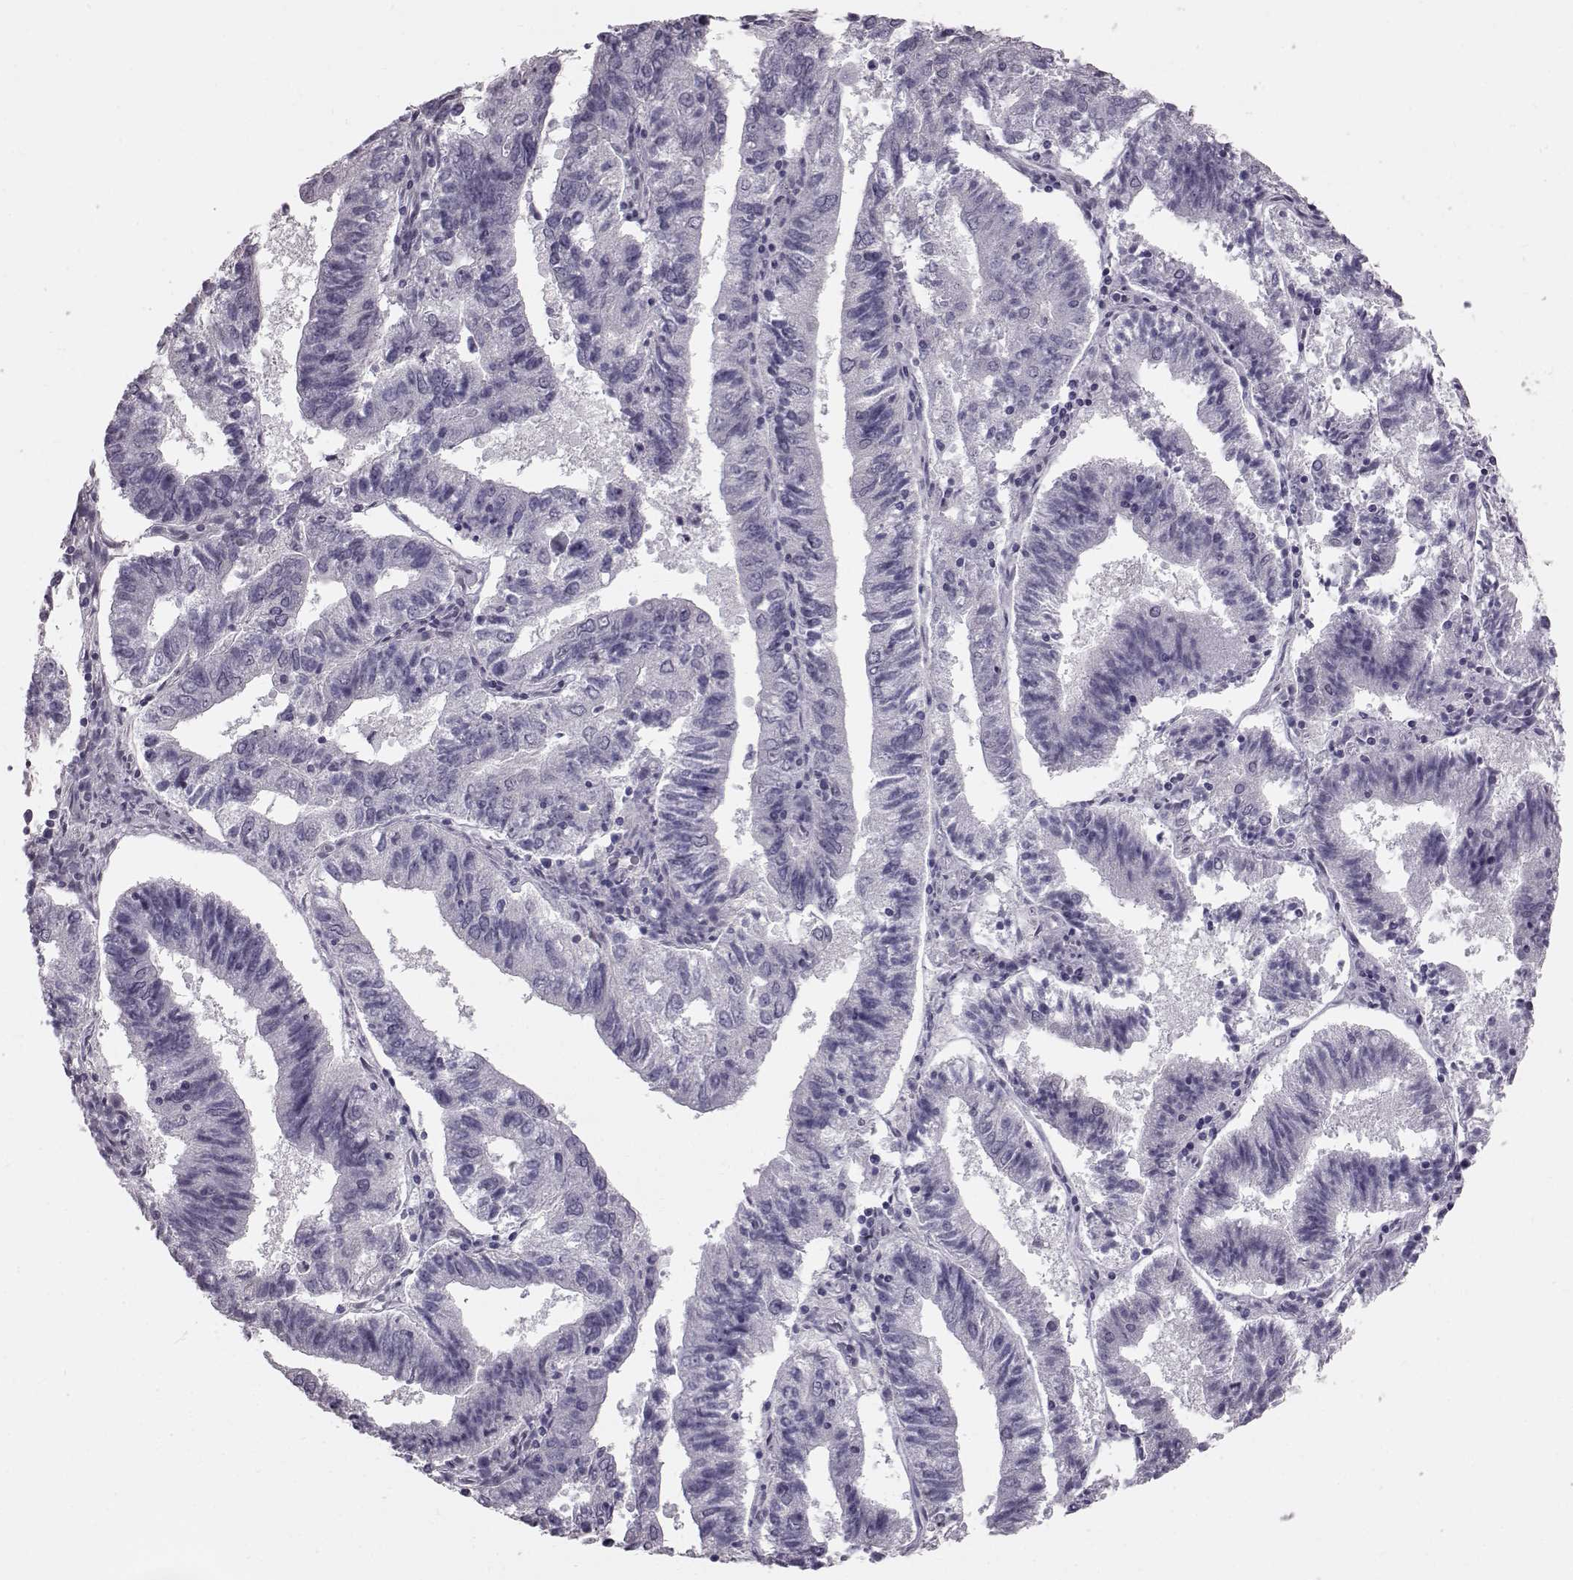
{"staining": {"intensity": "negative", "quantity": "none", "location": "none"}, "tissue": "endometrial cancer", "cell_type": "Tumor cells", "image_type": "cancer", "snomed": [{"axis": "morphology", "description": "Adenocarcinoma, NOS"}, {"axis": "topography", "description": "Endometrium"}], "caption": "Immunohistochemical staining of human endometrial cancer (adenocarcinoma) shows no significant staining in tumor cells.", "gene": "TCHHL1", "patient": {"sex": "female", "age": 82}}